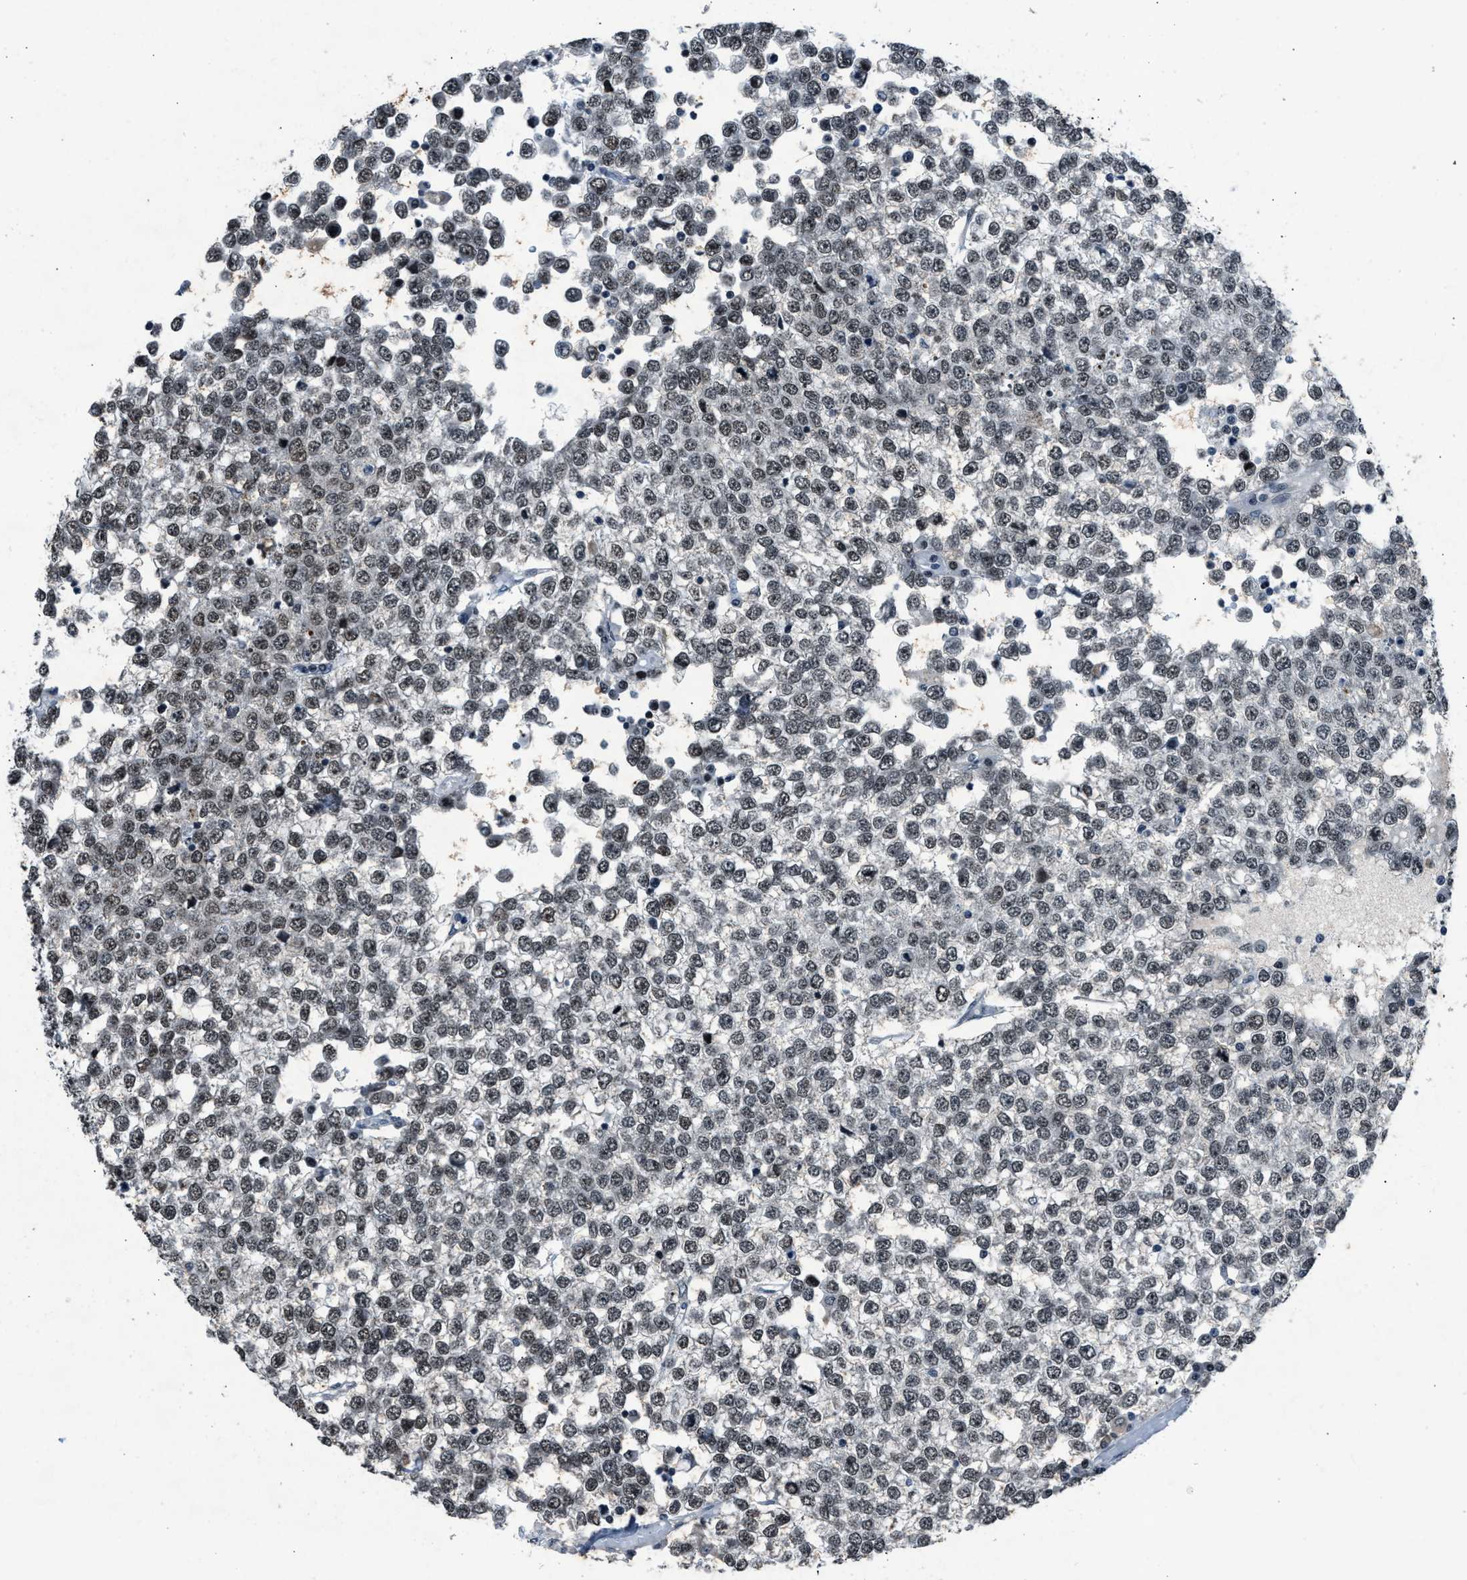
{"staining": {"intensity": "weak", "quantity": ">75%", "location": "nuclear"}, "tissue": "testis cancer", "cell_type": "Tumor cells", "image_type": "cancer", "snomed": [{"axis": "morphology", "description": "Seminoma, NOS"}, {"axis": "topography", "description": "Testis"}], "caption": "Protein staining of seminoma (testis) tissue reveals weak nuclear staining in about >75% of tumor cells.", "gene": "ADCY1", "patient": {"sex": "male", "age": 65}}